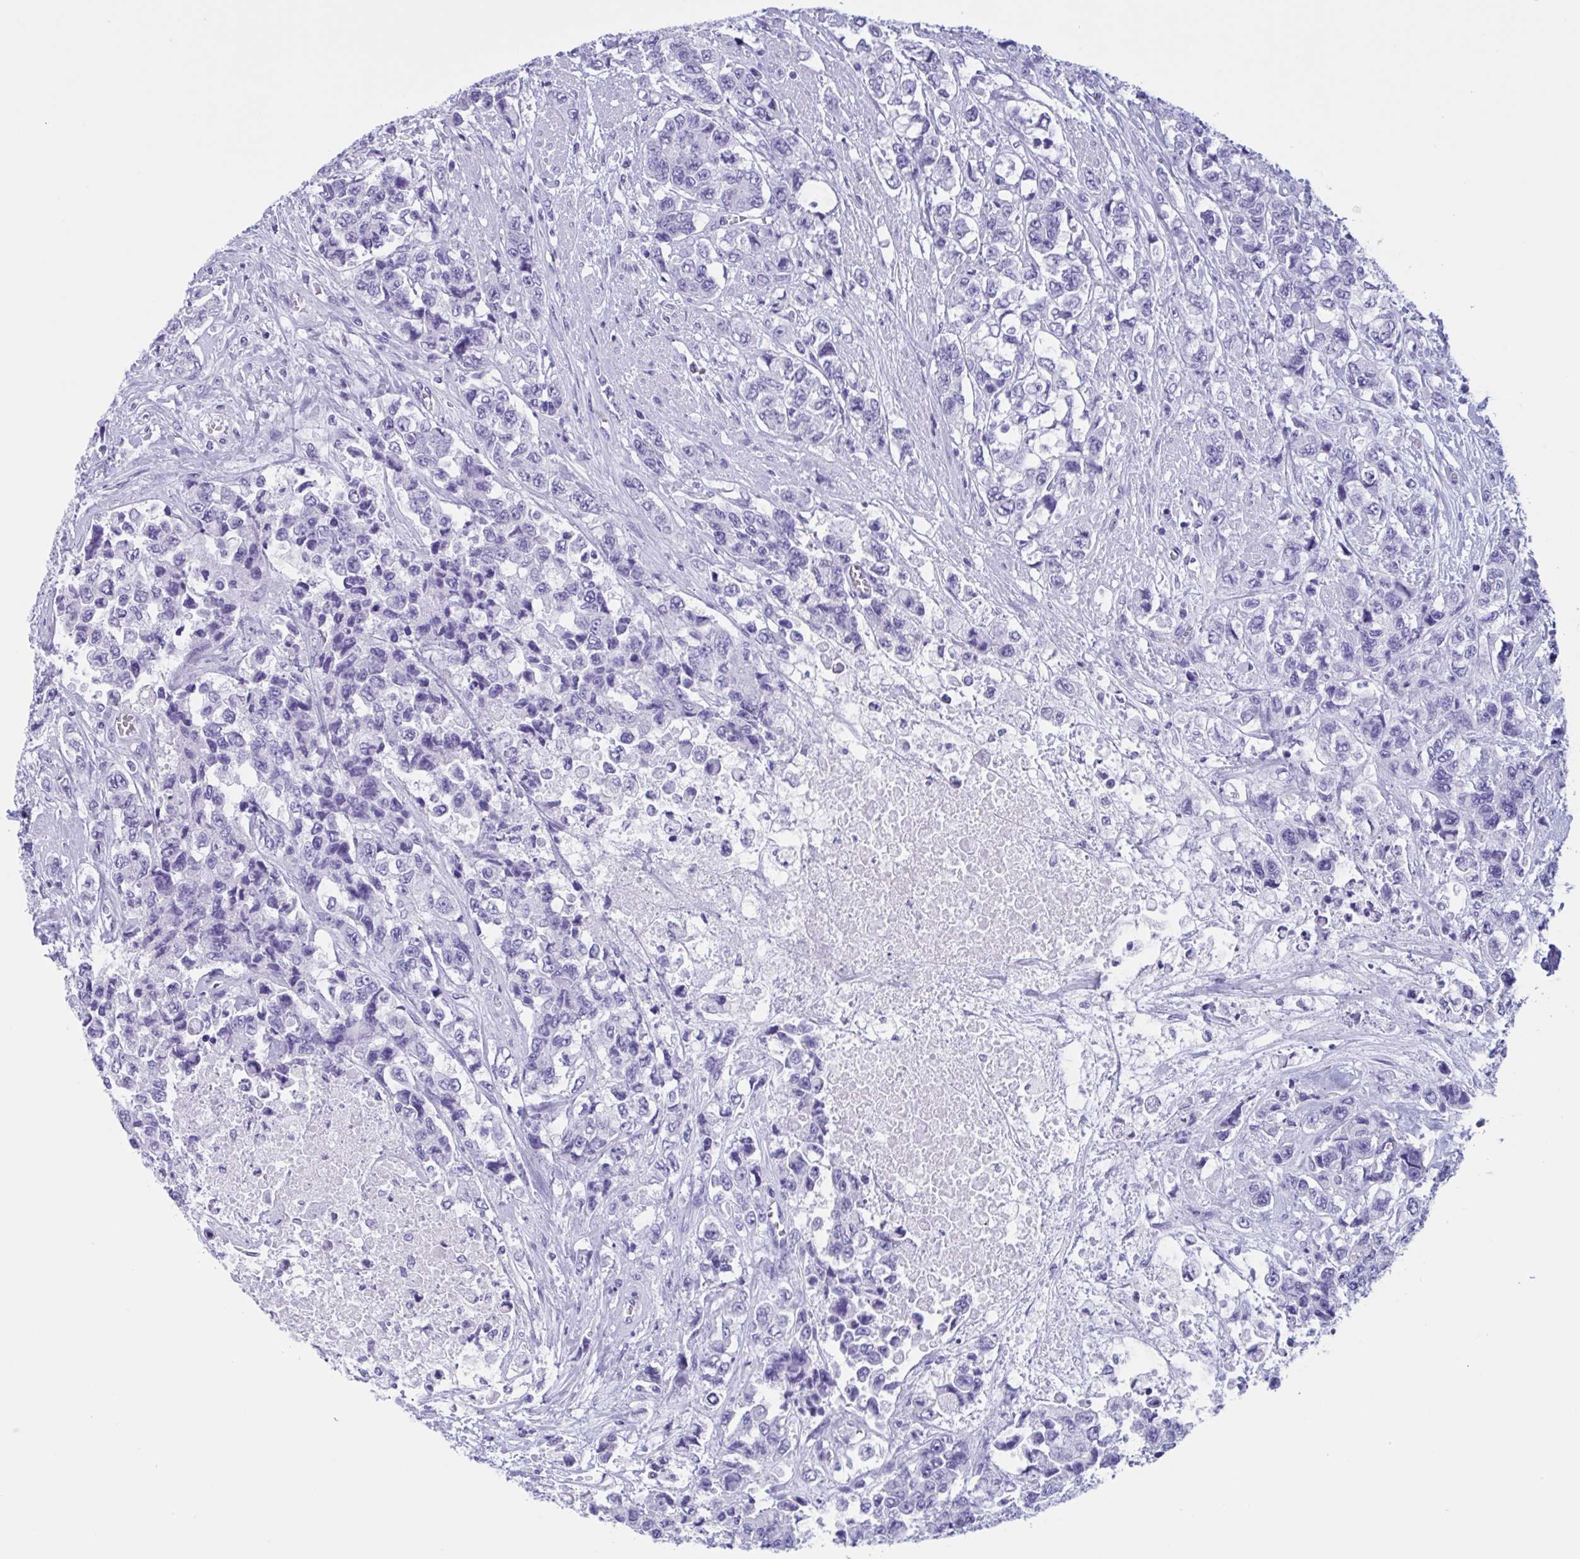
{"staining": {"intensity": "negative", "quantity": "none", "location": "none"}, "tissue": "urothelial cancer", "cell_type": "Tumor cells", "image_type": "cancer", "snomed": [{"axis": "morphology", "description": "Urothelial carcinoma, High grade"}, {"axis": "topography", "description": "Urinary bladder"}], "caption": "An IHC micrograph of urothelial cancer is shown. There is no staining in tumor cells of urothelial cancer.", "gene": "ZNF850", "patient": {"sex": "female", "age": 78}}